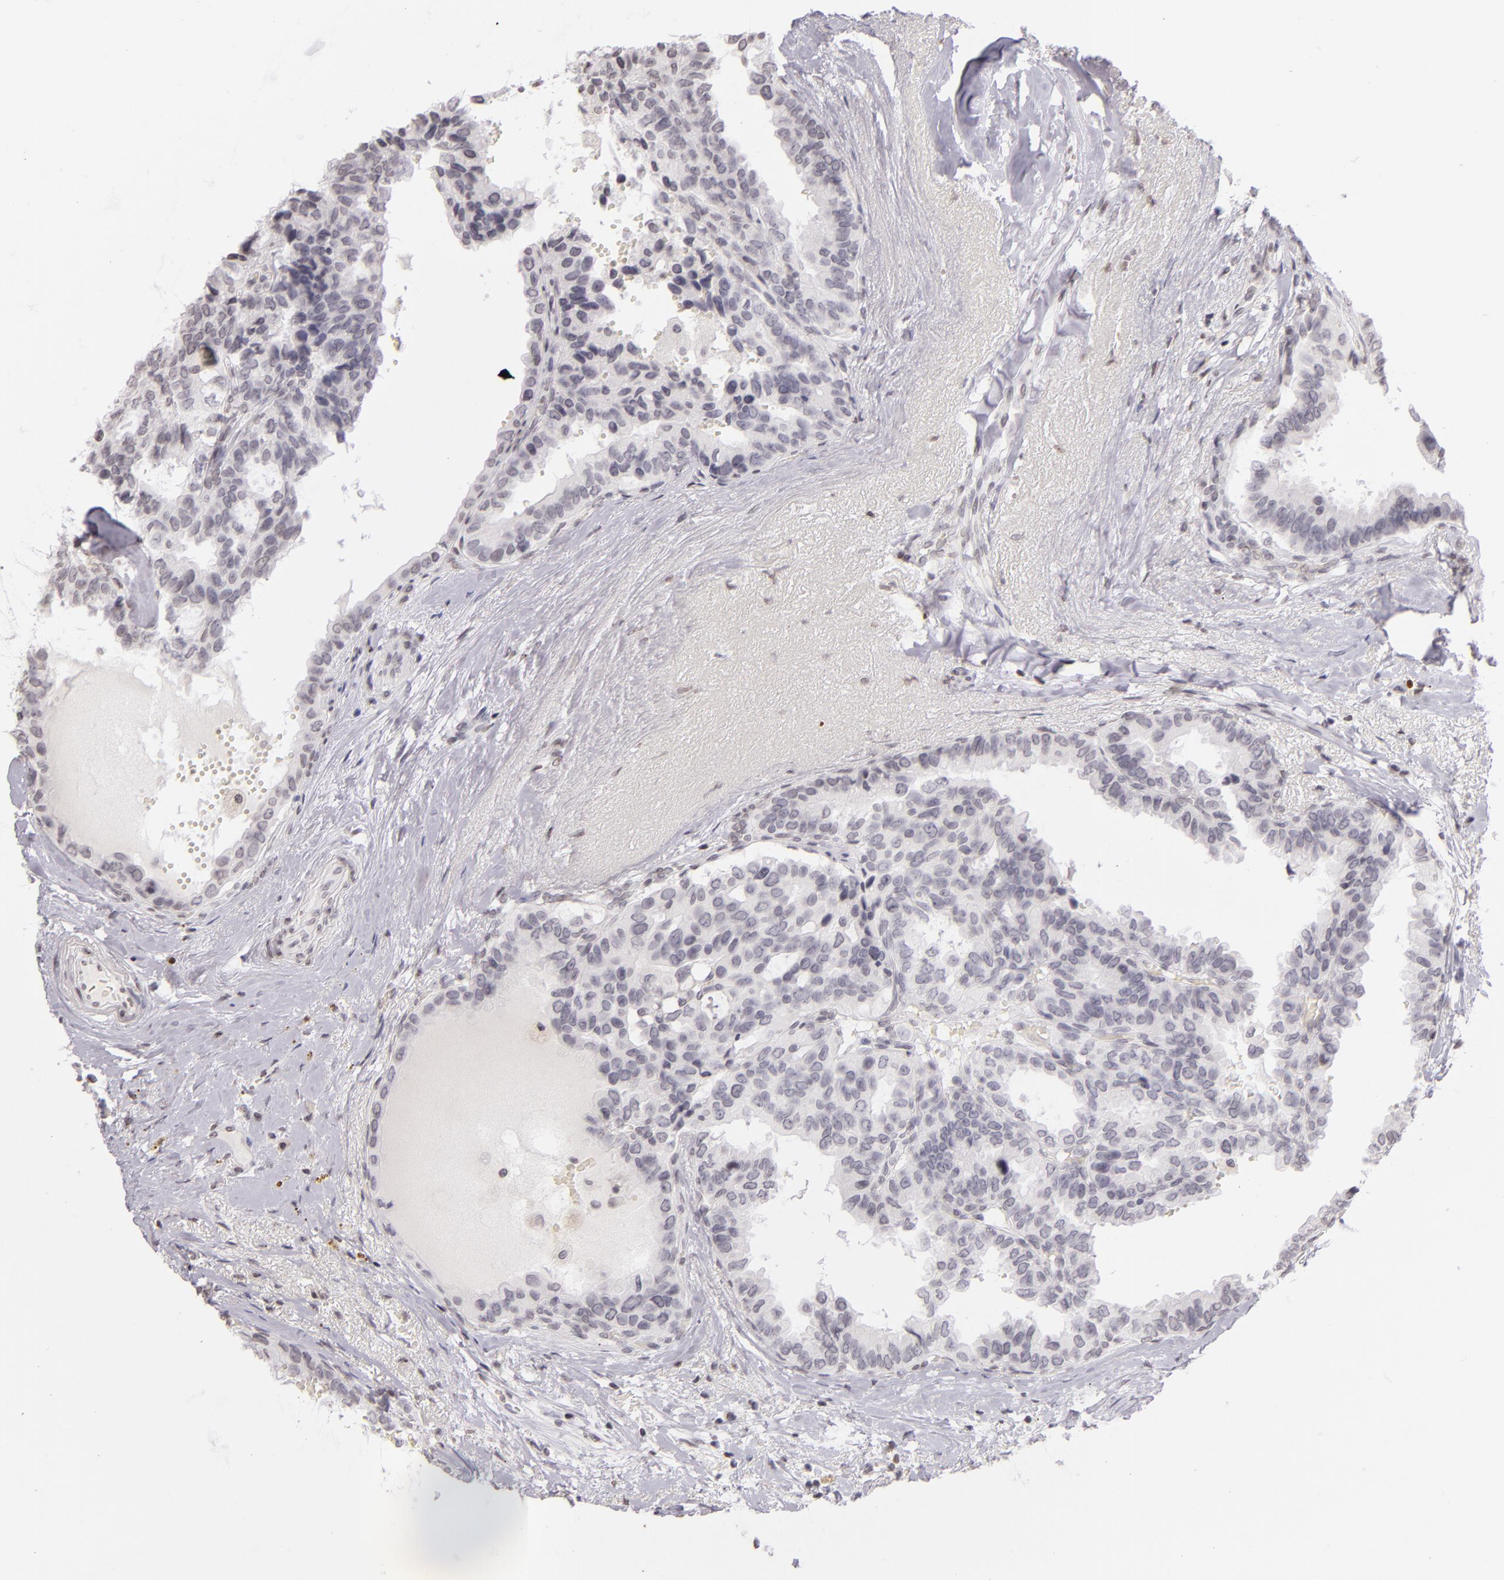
{"staining": {"intensity": "negative", "quantity": "none", "location": "none"}, "tissue": "breast cancer", "cell_type": "Tumor cells", "image_type": "cancer", "snomed": [{"axis": "morphology", "description": "Duct carcinoma"}, {"axis": "topography", "description": "Breast"}], "caption": "The histopathology image exhibits no staining of tumor cells in infiltrating ductal carcinoma (breast).", "gene": "CD40", "patient": {"sex": "female", "age": 69}}